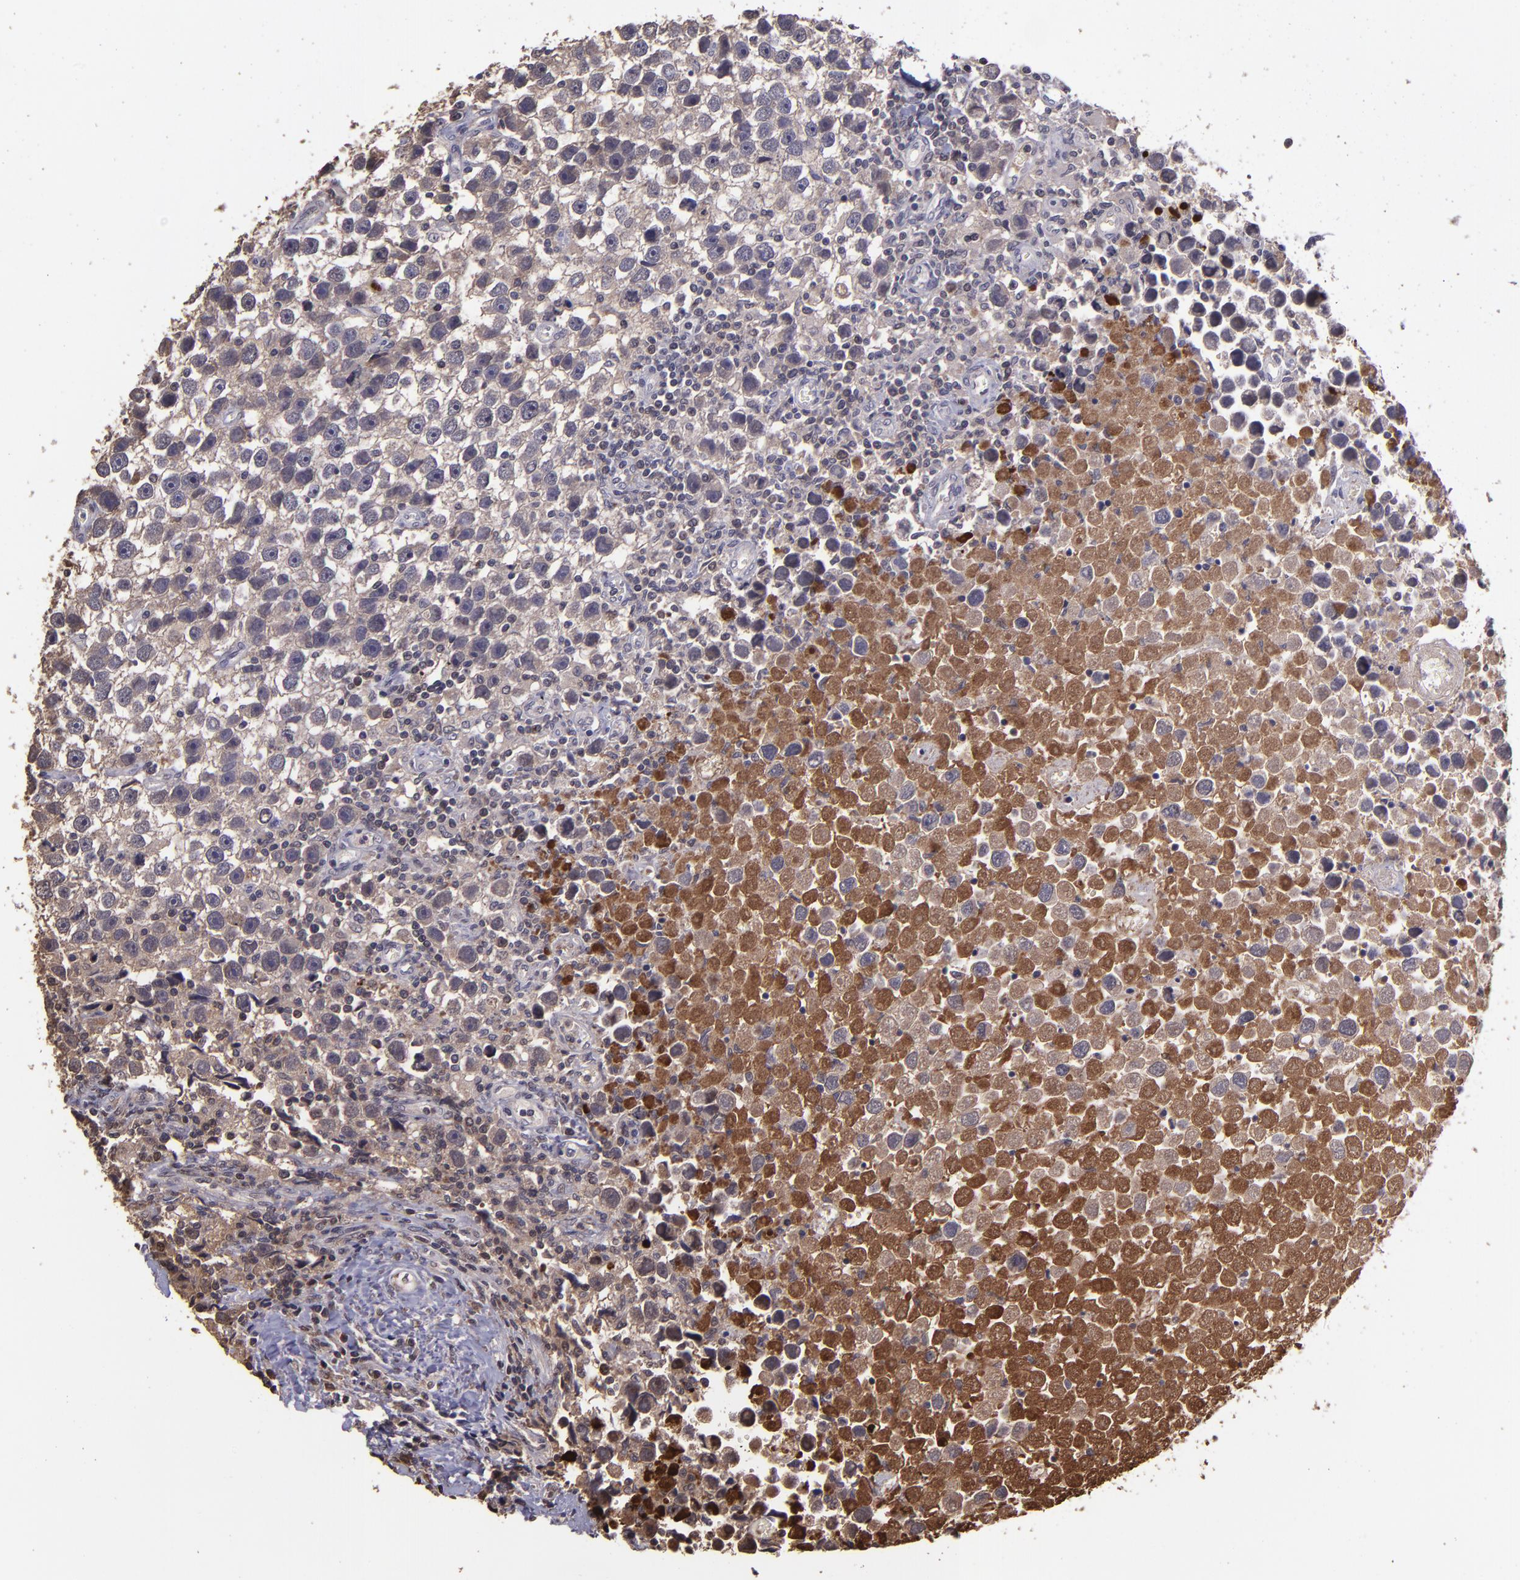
{"staining": {"intensity": "moderate", "quantity": "25%-75%", "location": "cytoplasmic/membranous,nuclear"}, "tissue": "testis cancer", "cell_type": "Tumor cells", "image_type": "cancer", "snomed": [{"axis": "morphology", "description": "Seminoma, NOS"}, {"axis": "topography", "description": "Testis"}], "caption": "There is medium levels of moderate cytoplasmic/membranous and nuclear staining in tumor cells of testis cancer, as demonstrated by immunohistochemical staining (brown color).", "gene": "SERPINF2", "patient": {"sex": "male", "age": 43}}